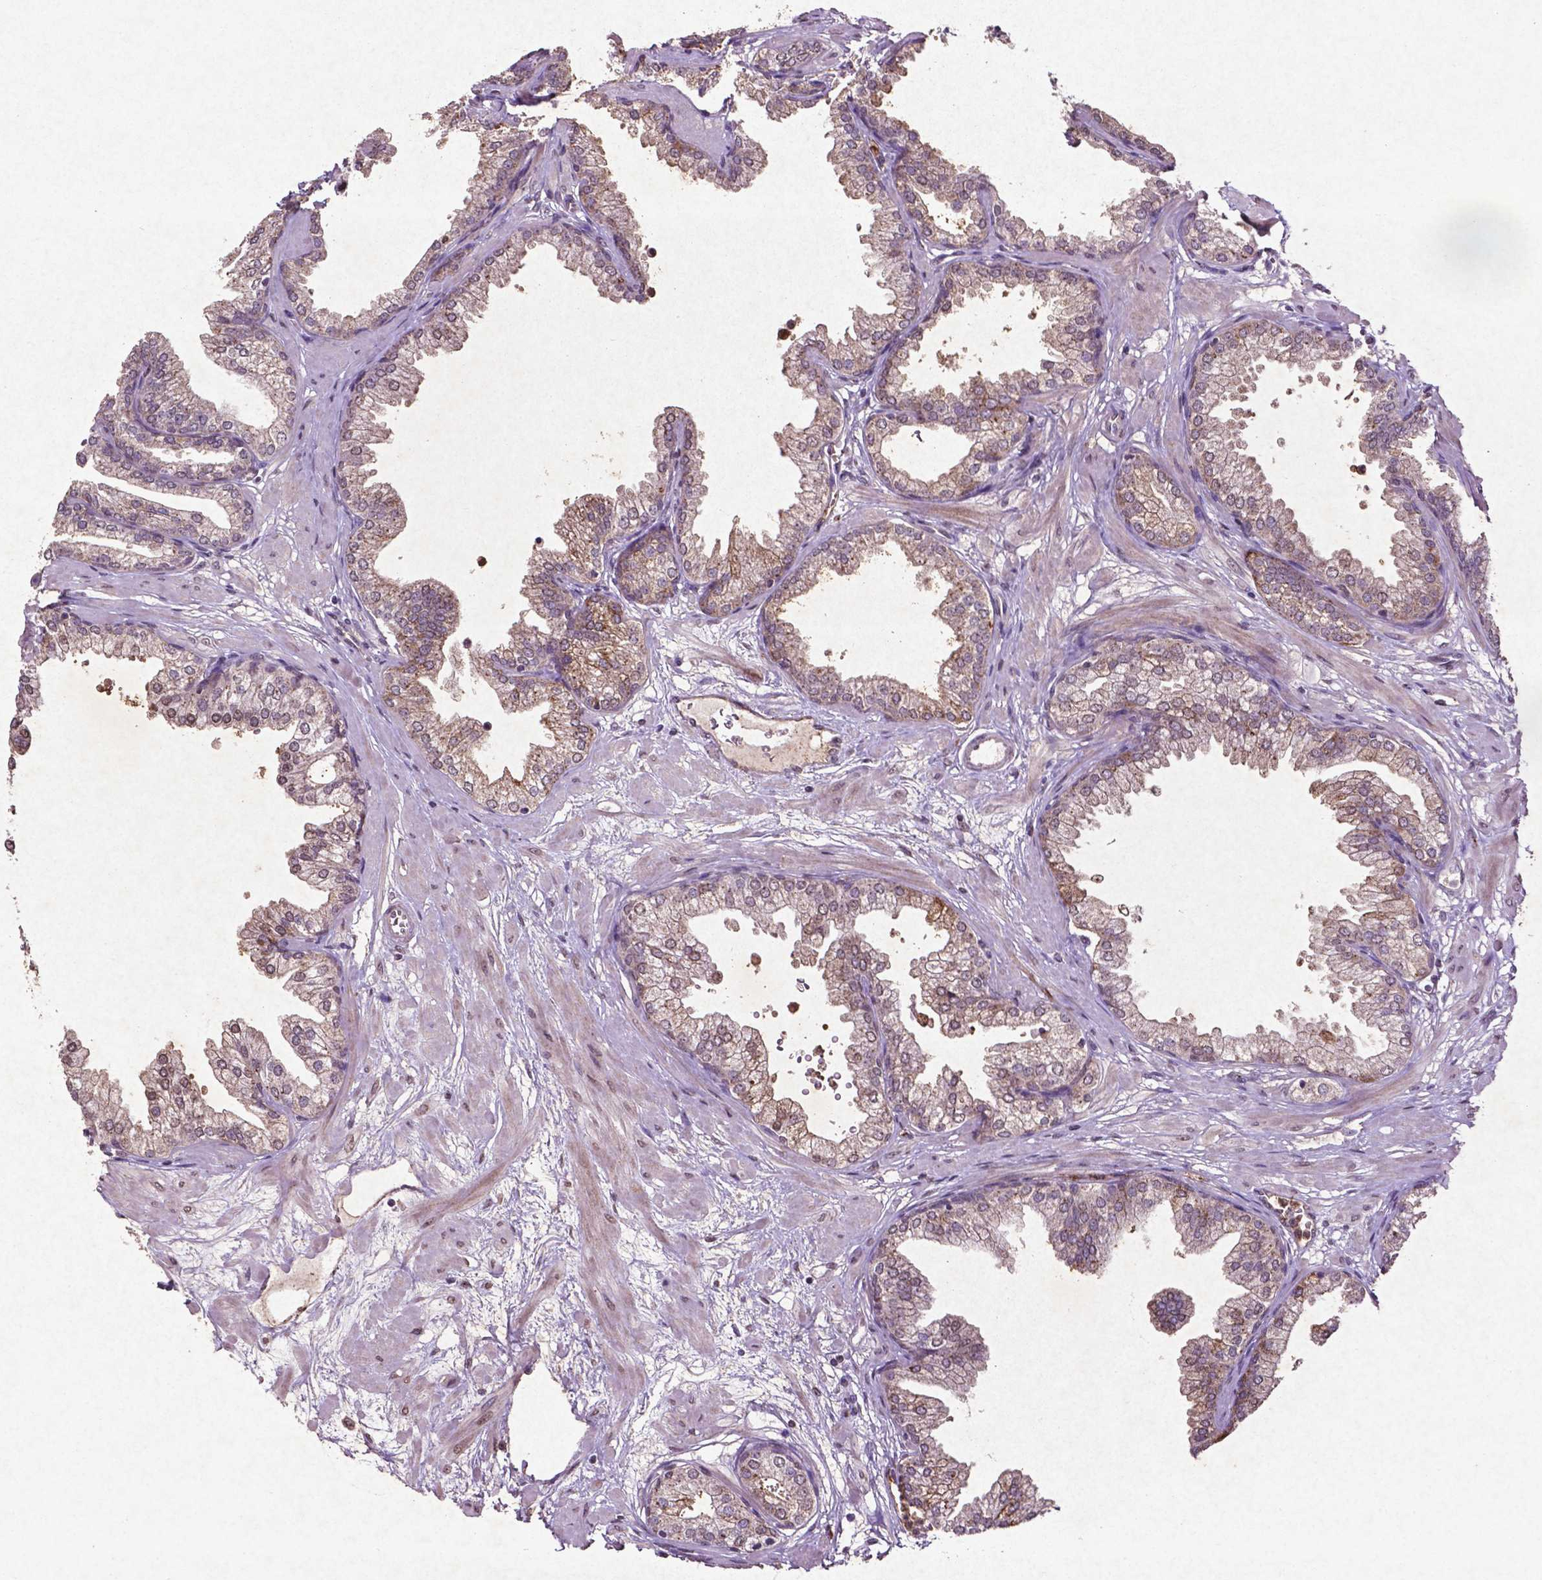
{"staining": {"intensity": "weak", "quantity": "25%-75%", "location": "cytoplasmic/membranous,nuclear"}, "tissue": "prostate", "cell_type": "Glandular cells", "image_type": "normal", "snomed": [{"axis": "morphology", "description": "Normal tissue, NOS"}, {"axis": "topography", "description": "Prostate"}], "caption": "Immunohistochemical staining of benign human prostate demonstrates weak cytoplasmic/membranous,nuclear protein positivity in about 25%-75% of glandular cells.", "gene": "MTOR", "patient": {"sex": "male", "age": 37}}